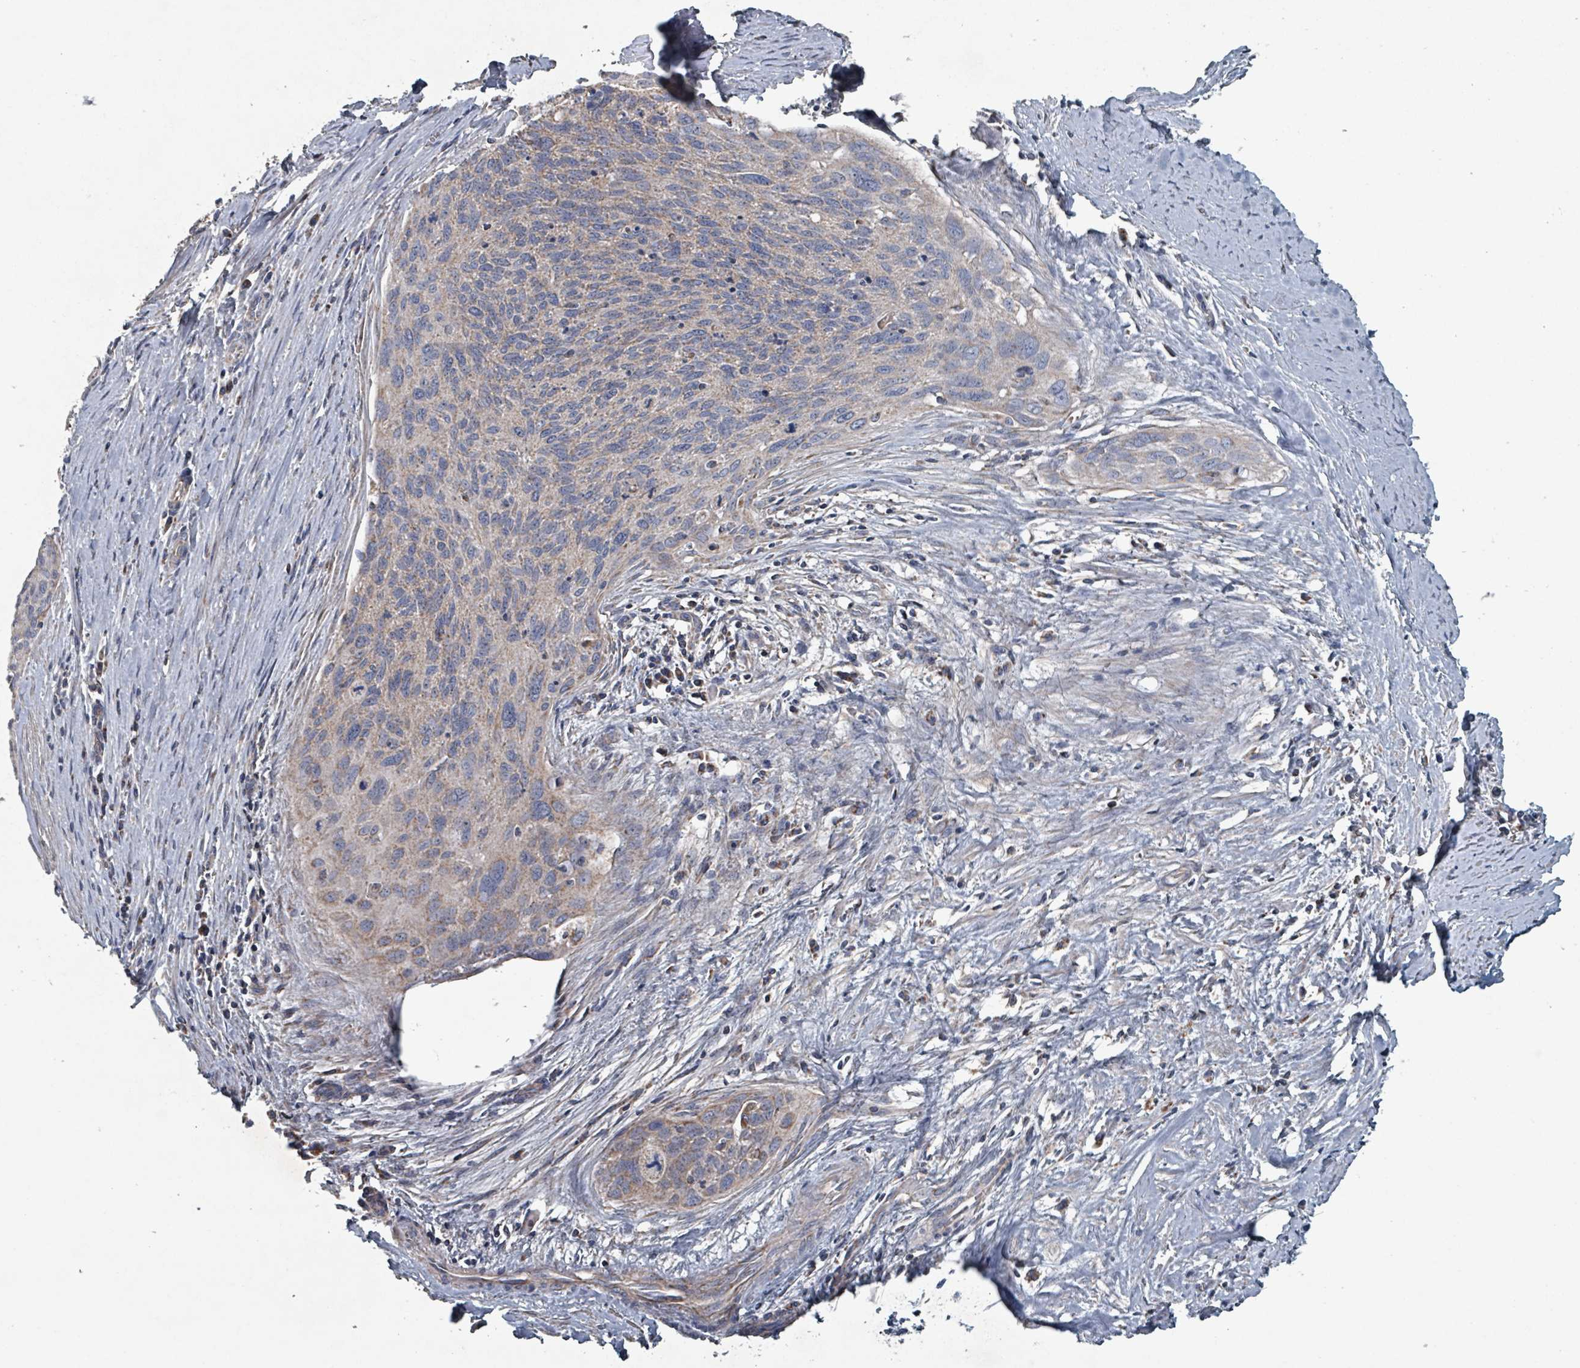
{"staining": {"intensity": "weak", "quantity": "<25%", "location": "cytoplasmic/membranous"}, "tissue": "cervical cancer", "cell_type": "Tumor cells", "image_type": "cancer", "snomed": [{"axis": "morphology", "description": "Squamous cell carcinoma, NOS"}, {"axis": "topography", "description": "Cervix"}], "caption": "DAB (3,3'-diaminobenzidine) immunohistochemical staining of human cervical cancer (squamous cell carcinoma) reveals no significant staining in tumor cells.", "gene": "ABHD18", "patient": {"sex": "female", "age": 55}}